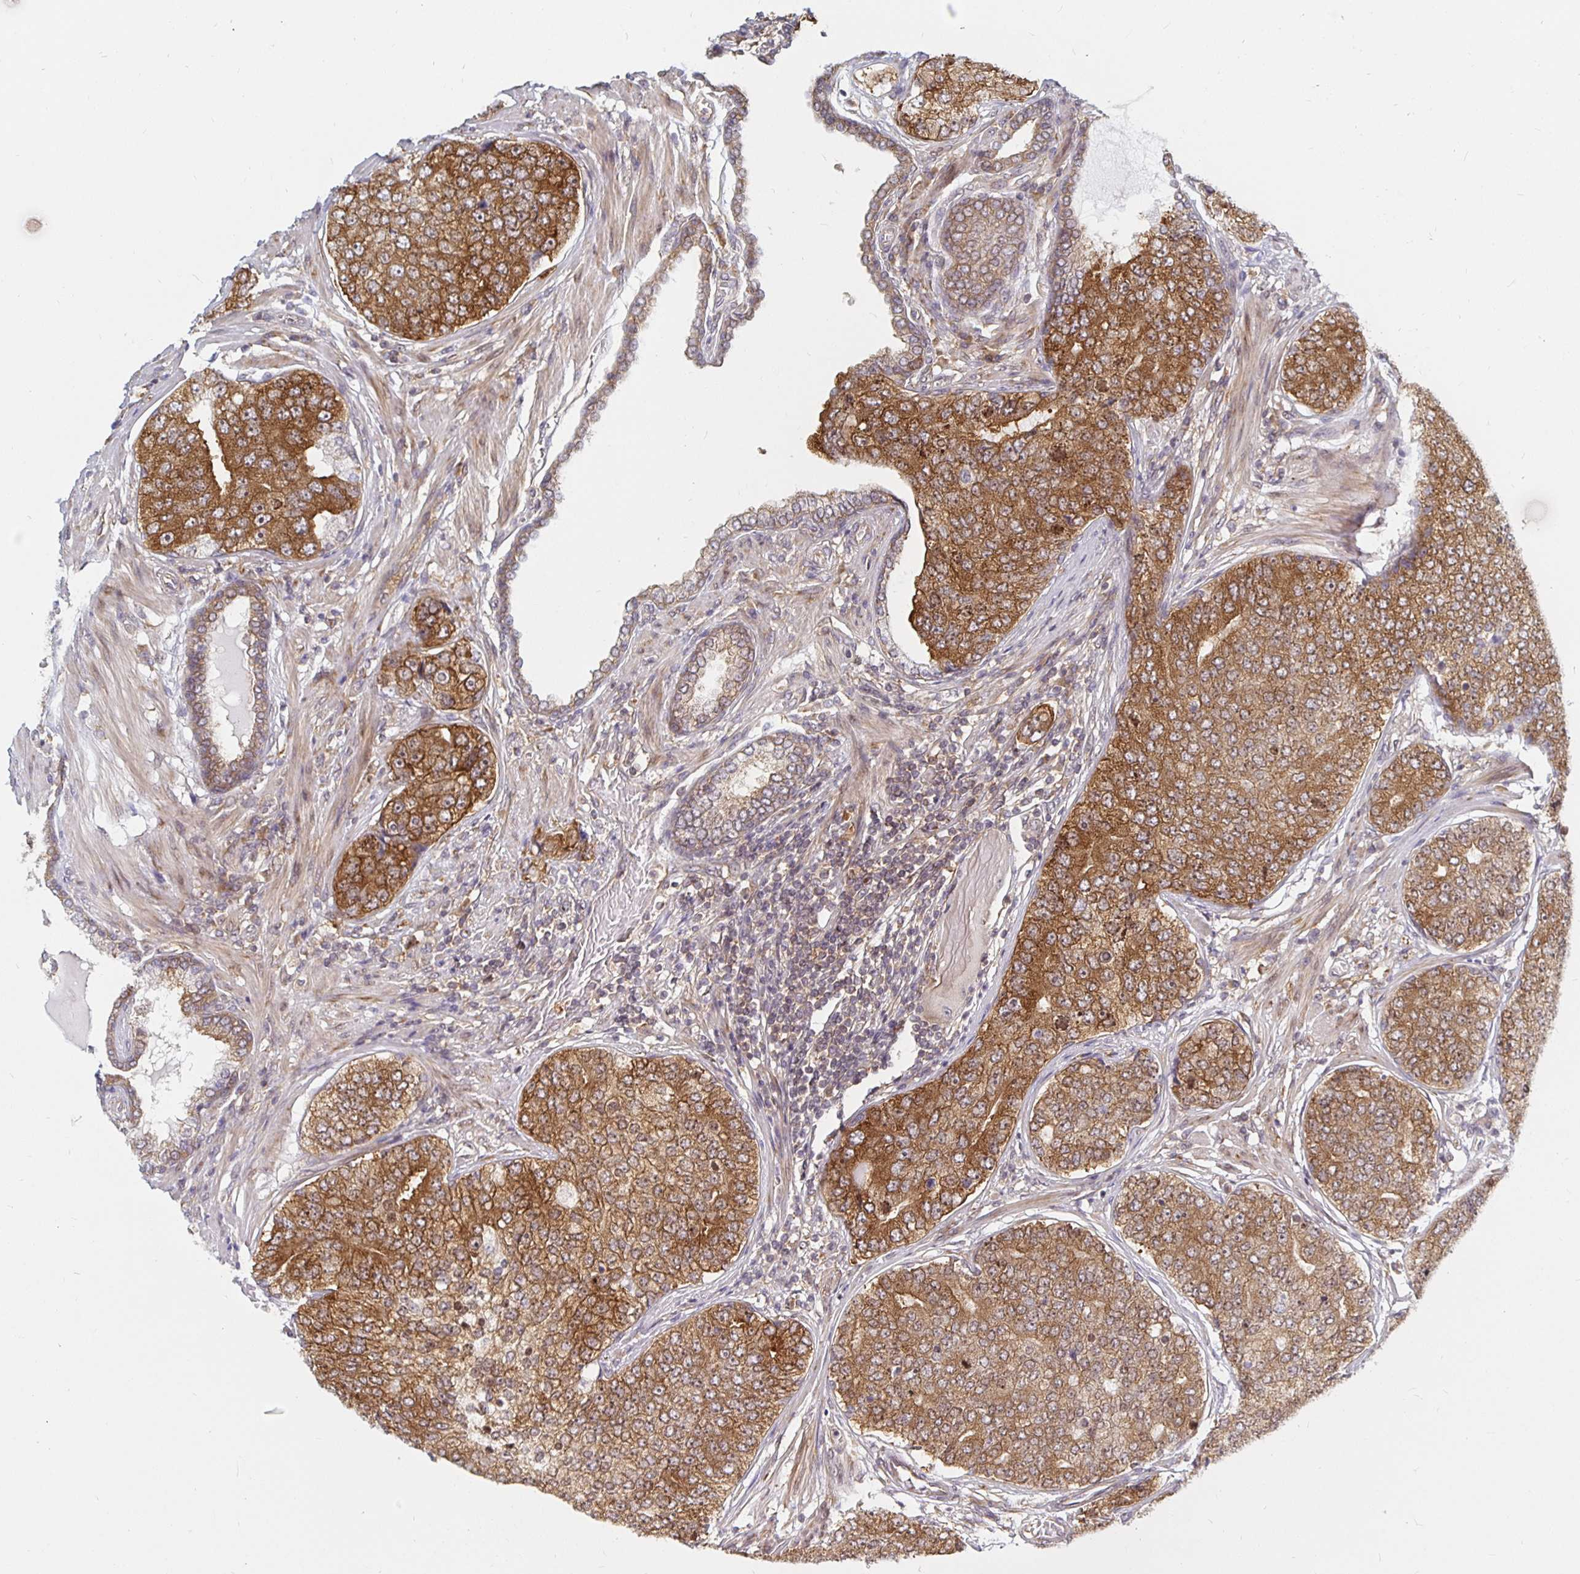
{"staining": {"intensity": "moderate", "quantity": ">75%", "location": "cytoplasmic/membranous,nuclear"}, "tissue": "prostate cancer", "cell_type": "Tumor cells", "image_type": "cancer", "snomed": [{"axis": "morphology", "description": "Adenocarcinoma, High grade"}, {"axis": "topography", "description": "Prostate"}], "caption": "DAB immunohistochemical staining of prostate cancer (adenocarcinoma (high-grade)) displays moderate cytoplasmic/membranous and nuclear protein staining in approximately >75% of tumor cells. (DAB IHC with brightfield microscopy, high magnification).", "gene": "PDAP1", "patient": {"sex": "male", "age": 60}}